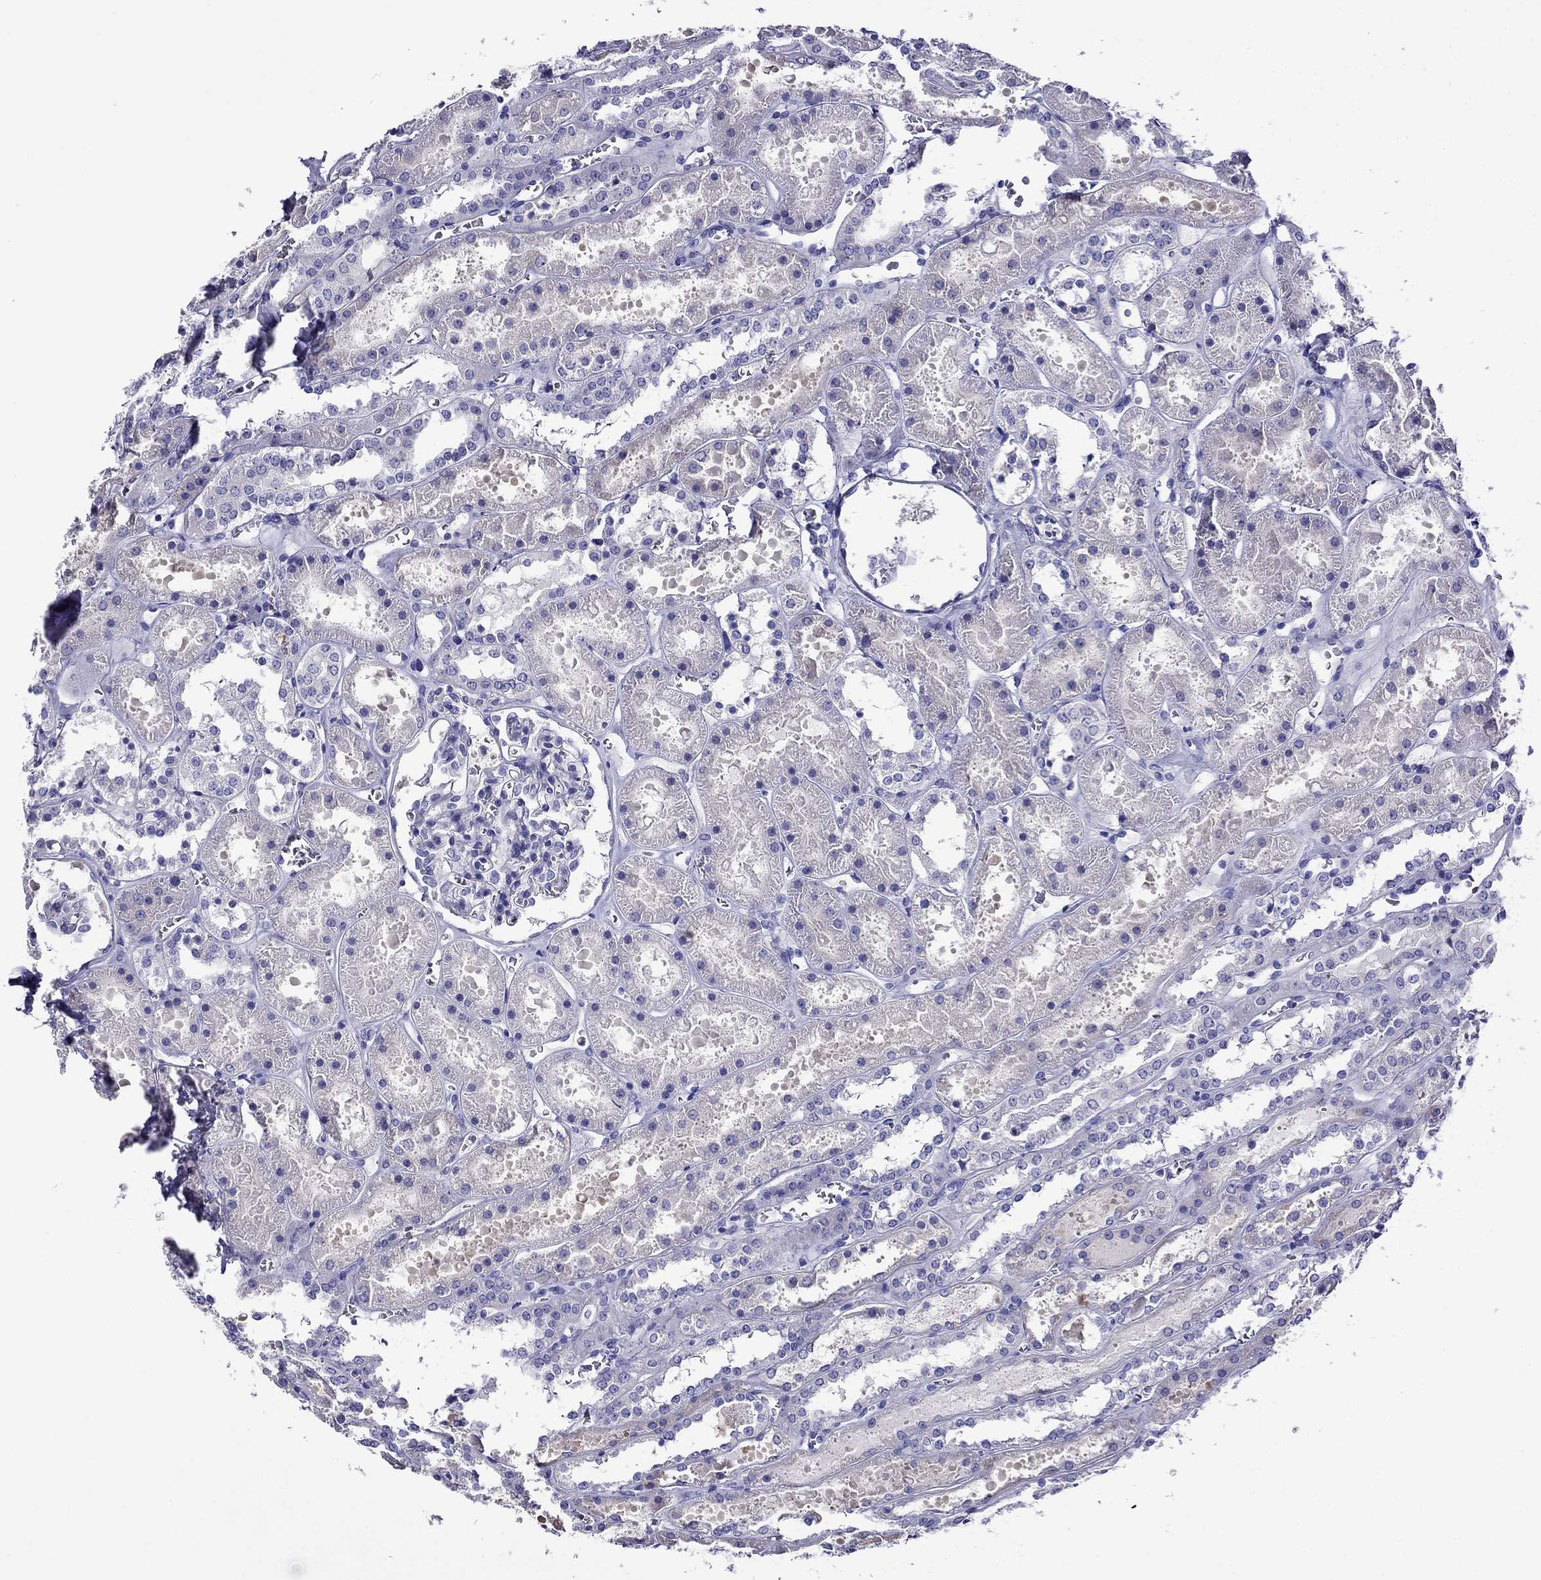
{"staining": {"intensity": "negative", "quantity": "none", "location": "none"}, "tissue": "kidney", "cell_type": "Cells in glomeruli", "image_type": "normal", "snomed": [{"axis": "morphology", "description": "Normal tissue, NOS"}, {"axis": "topography", "description": "Kidney"}], "caption": "Cells in glomeruli show no significant staining in unremarkable kidney.", "gene": "SCG2", "patient": {"sex": "female", "age": 41}}